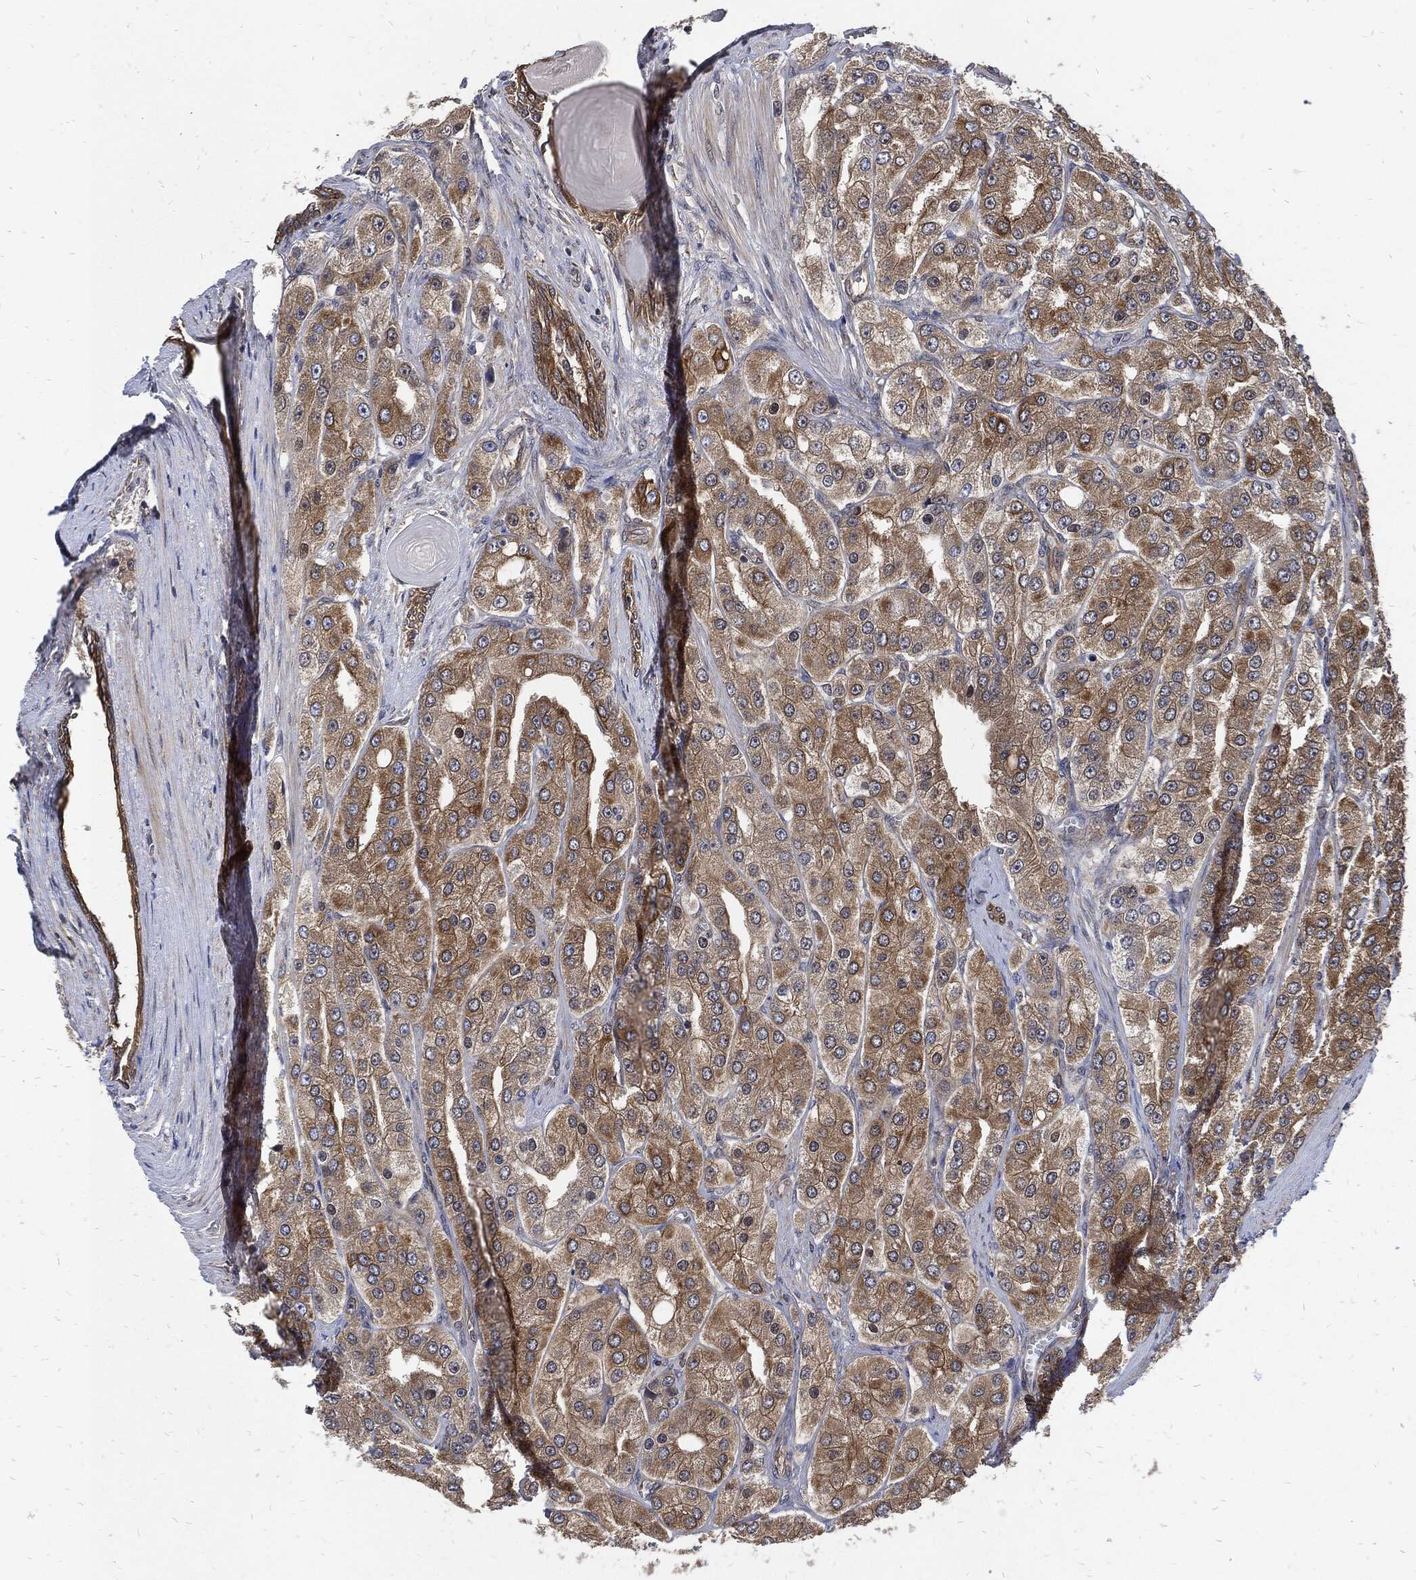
{"staining": {"intensity": "moderate", "quantity": "25%-75%", "location": "cytoplasmic/membranous"}, "tissue": "prostate cancer", "cell_type": "Tumor cells", "image_type": "cancer", "snomed": [{"axis": "morphology", "description": "Adenocarcinoma, Low grade"}, {"axis": "topography", "description": "Prostate"}], "caption": "High-magnification brightfield microscopy of prostate adenocarcinoma (low-grade) stained with DAB (brown) and counterstained with hematoxylin (blue). tumor cells exhibit moderate cytoplasmic/membranous expression is seen in about25%-75% of cells.", "gene": "DCTN1", "patient": {"sex": "male", "age": 69}}